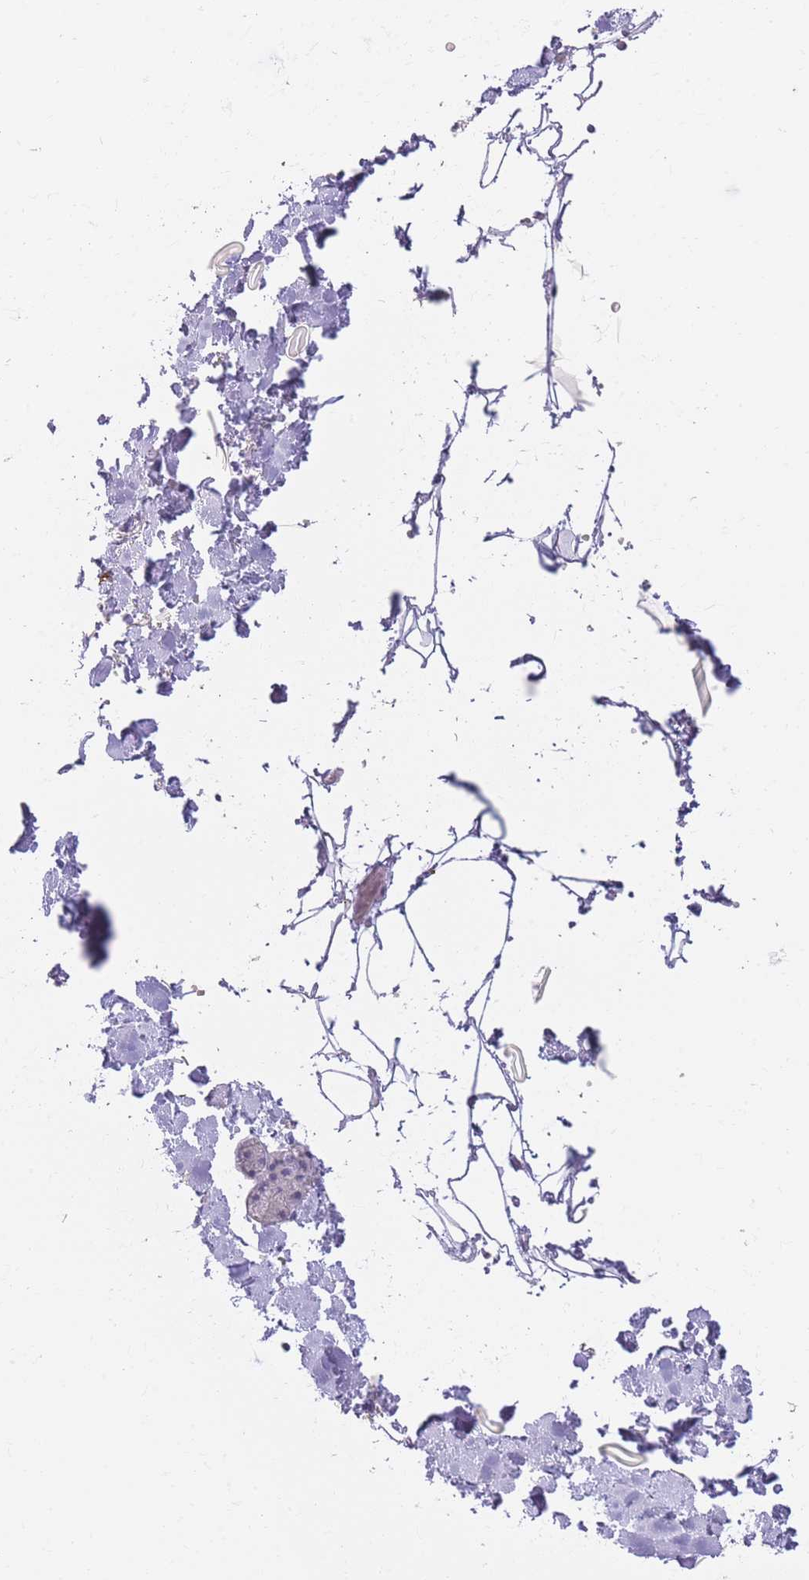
{"staining": {"intensity": "negative", "quantity": "none", "location": "none"}, "tissue": "soft tissue", "cell_type": "Fibroblasts", "image_type": "normal", "snomed": [{"axis": "morphology", "description": "Normal tissue, NOS"}, {"axis": "topography", "description": "Salivary gland"}, {"axis": "topography", "description": "Peripheral nerve tissue"}], "caption": "The histopathology image displays no significant positivity in fibroblasts of soft tissue. (DAB (3,3'-diaminobenzidine) immunohistochemistry visualized using brightfield microscopy, high magnification).", "gene": "IMPG1", "patient": {"sex": "male", "age": 38}}